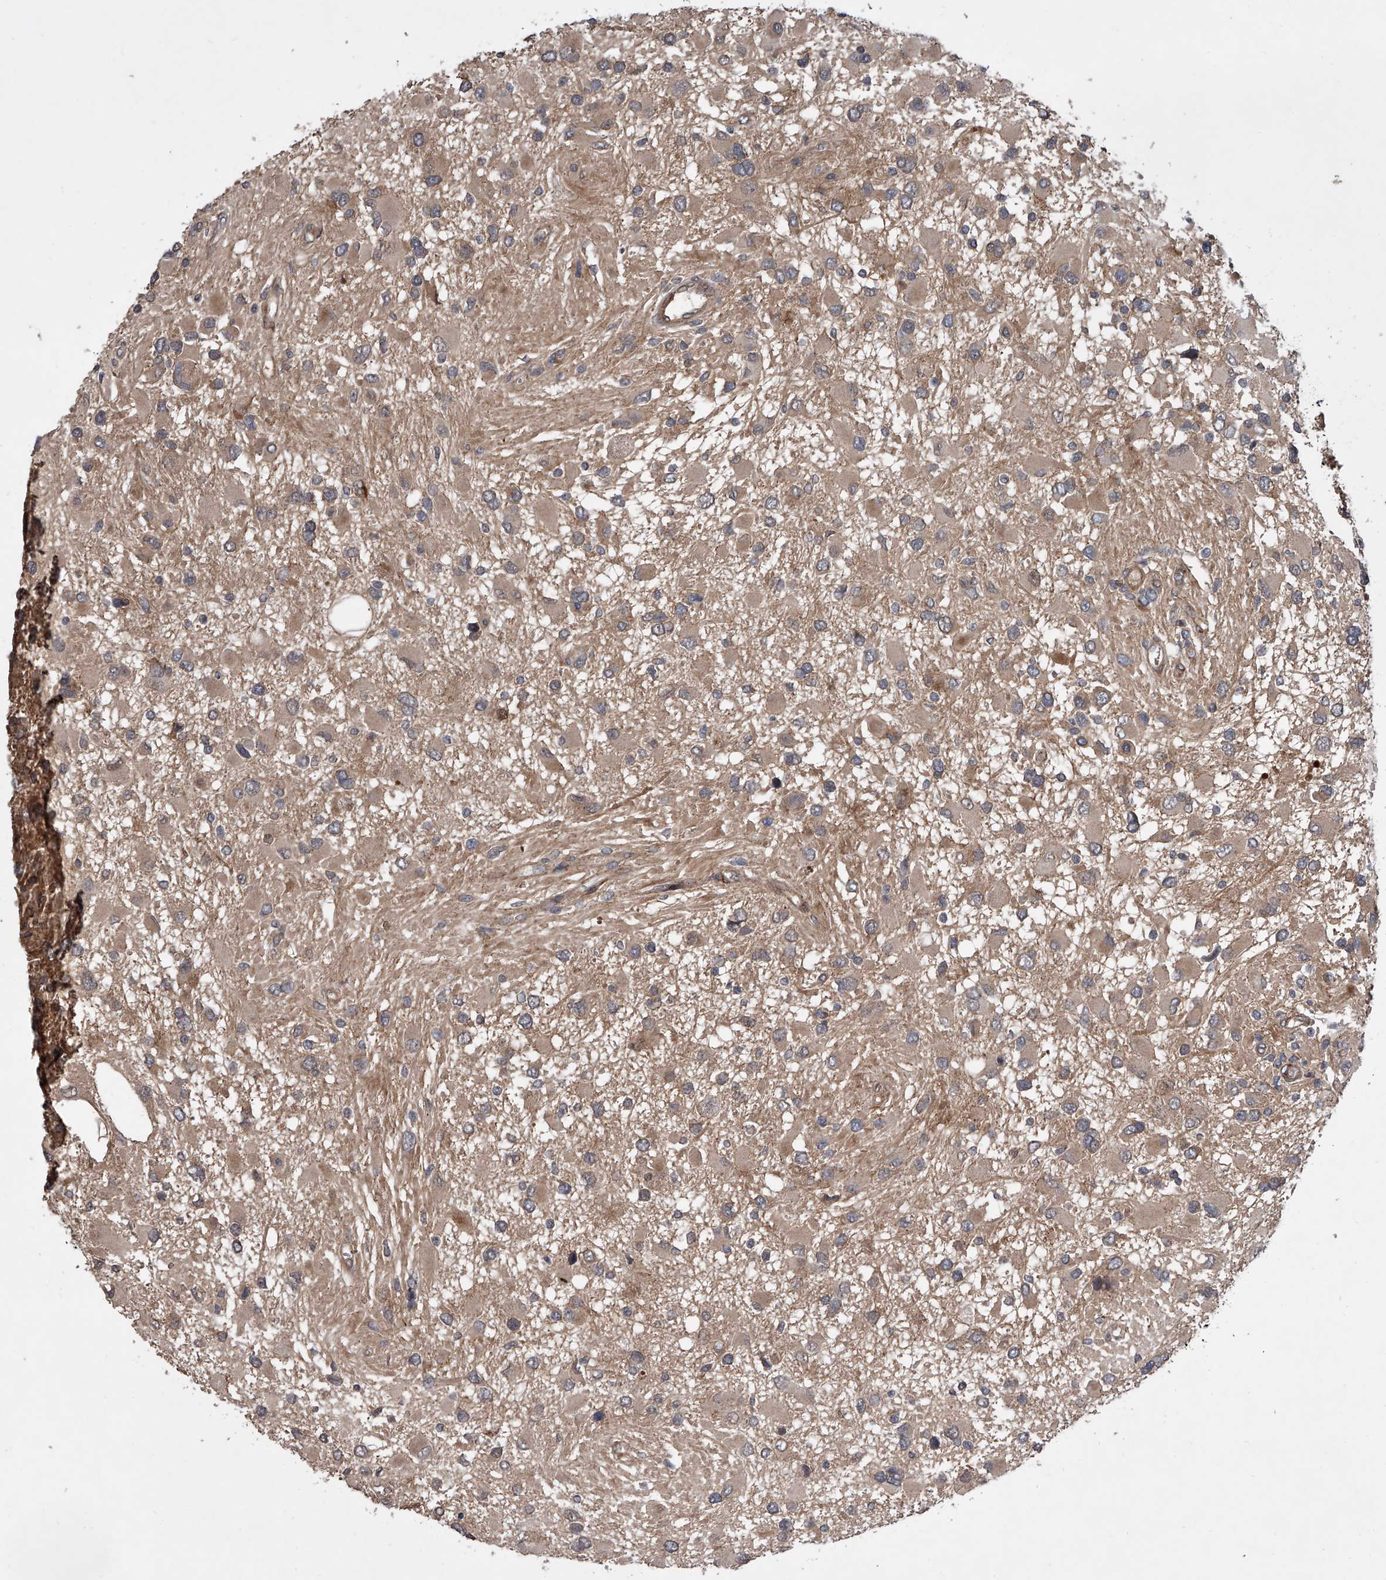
{"staining": {"intensity": "weak", "quantity": "25%-75%", "location": "cytoplasmic/membranous"}, "tissue": "glioma", "cell_type": "Tumor cells", "image_type": "cancer", "snomed": [{"axis": "morphology", "description": "Glioma, malignant, High grade"}, {"axis": "topography", "description": "Brain"}], "caption": "A high-resolution photomicrograph shows immunohistochemistry (IHC) staining of glioma, which demonstrates weak cytoplasmic/membranous expression in about 25%-75% of tumor cells. (Brightfield microscopy of DAB IHC at high magnification).", "gene": "USP47", "patient": {"sex": "male", "age": 53}}